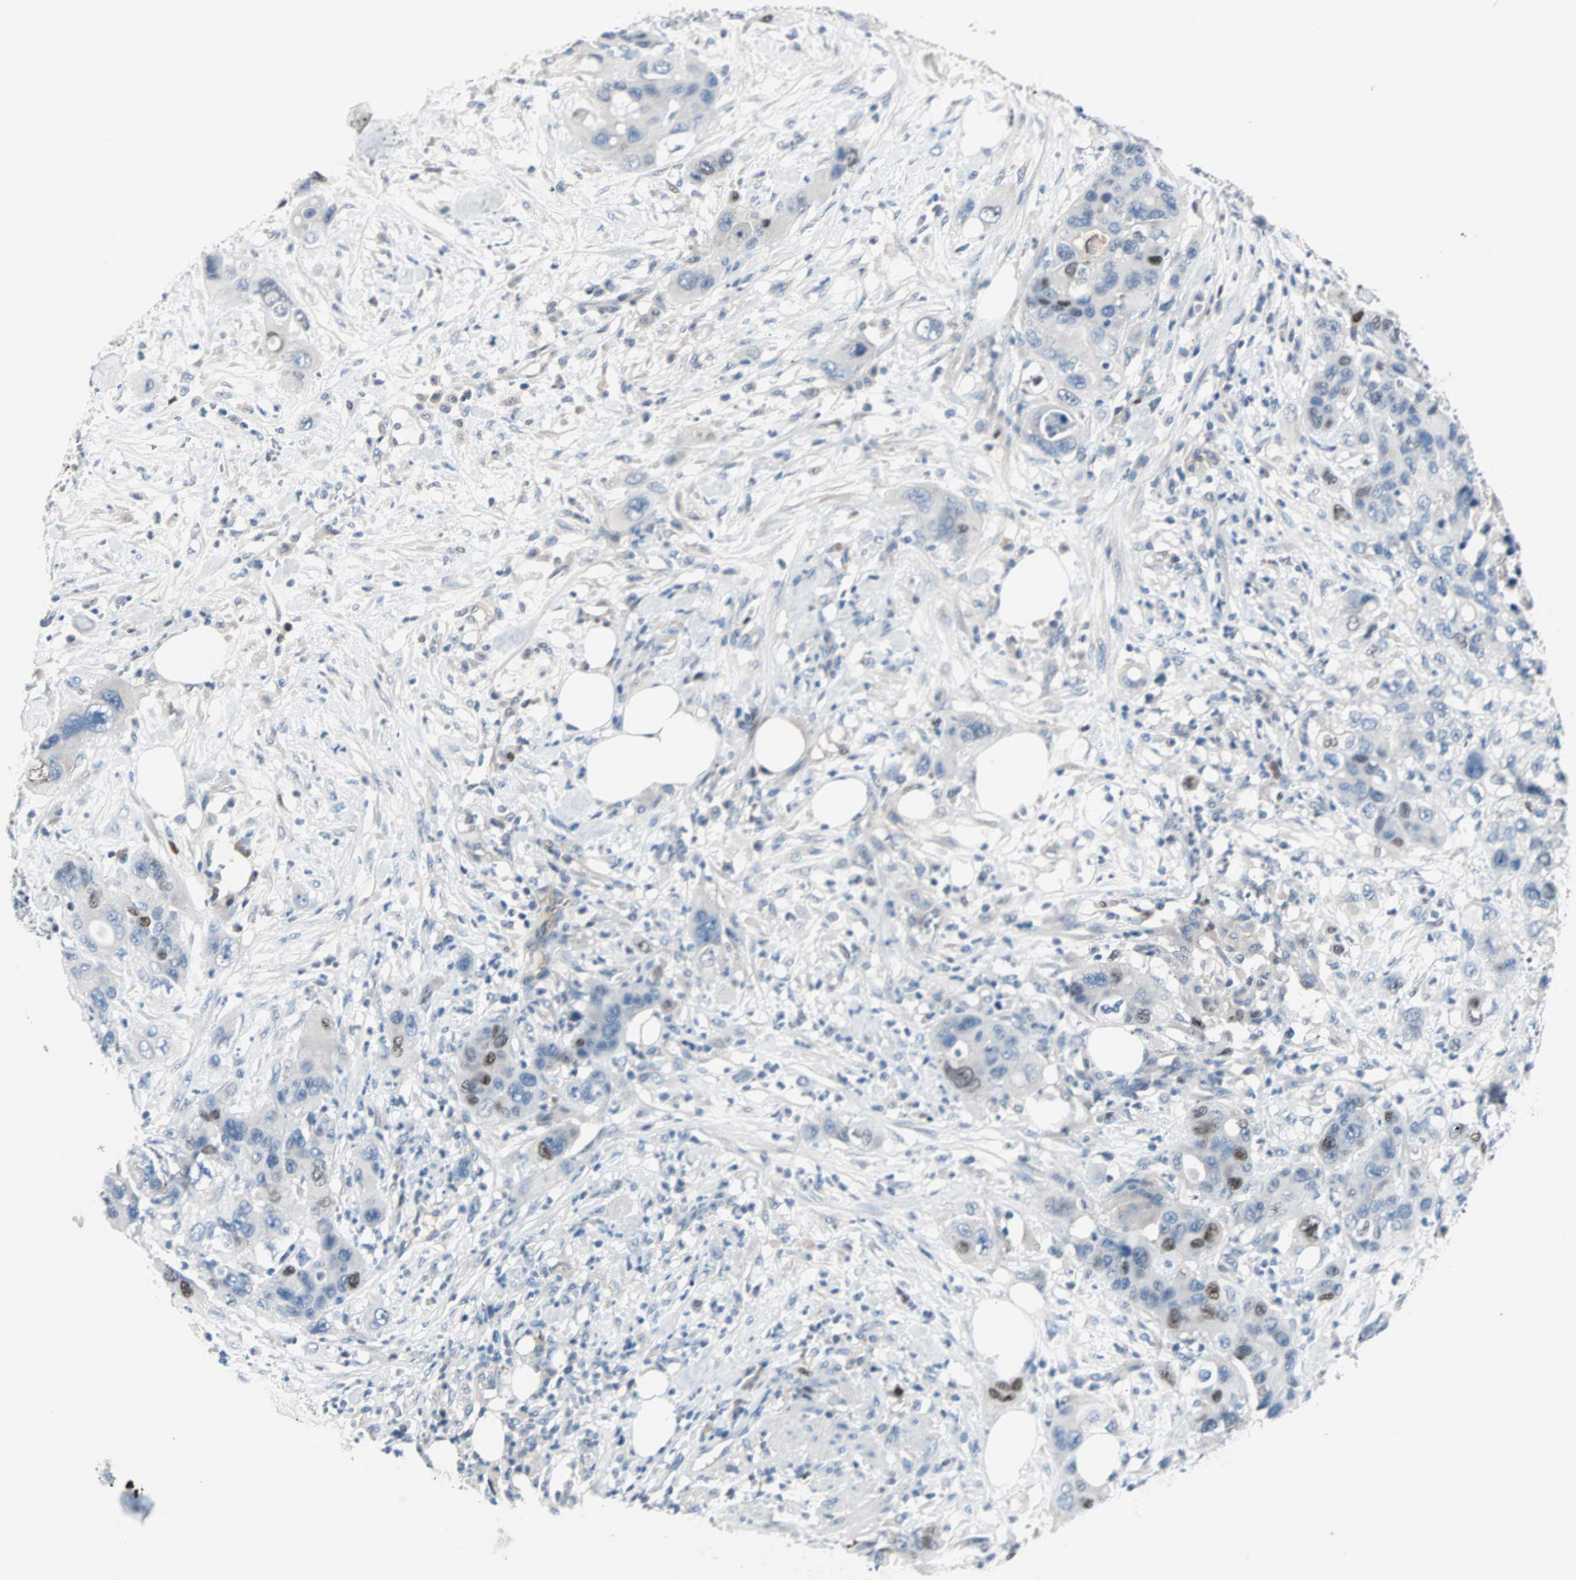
{"staining": {"intensity": "strong", "quantity": "<25%", "location": "nuclear"}, "tissue": "pancreatic cancer", "cell_type": "Tumor cells", "image_type": "cancer", "snomed": [{"axis": "morphology", "description": "Adenocarcinoma, NOS"}, {"axis": "topography", "description": "Pancreas"}], "caption": "This is an image of immunohistochemistry staining of pancreatic cancer, which shows strong positivity in the nuclear of tumor cells.", "gene": "CCNE2", "patient": {"sex": "female", "age": 71}}